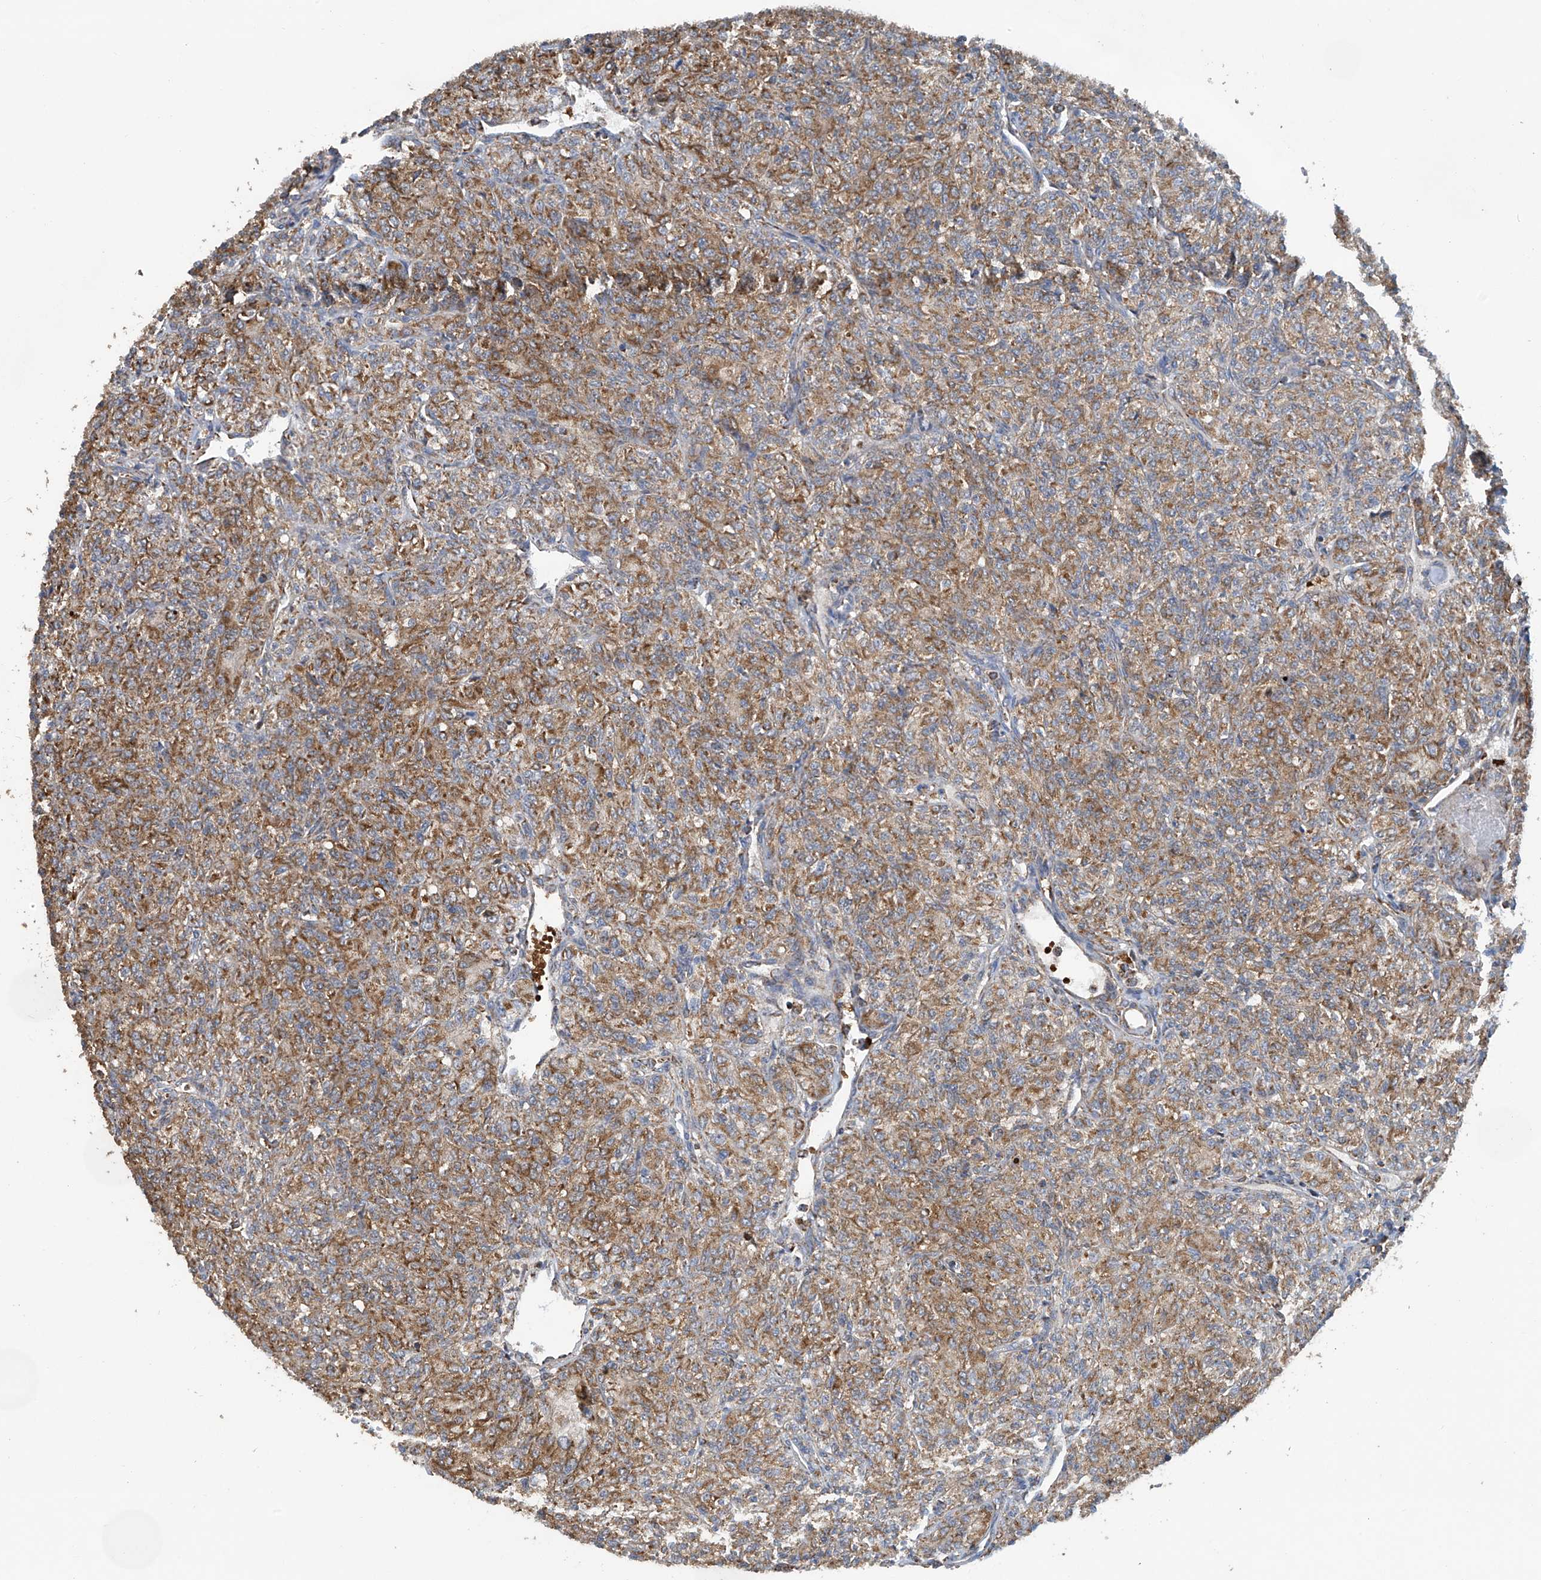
{"staining": {"intensity": "moderate", "quantity": ">75%", "location": "cytoplasmic/membranous"}, "tissue": "renal cancer", "cell_type": "Tumor cells", "image_type": "cancer", "snomed": [{"axis": "morphology", "description": "Adenocarcinoma, NOS"}, {"axis": "topography", "description": "Kidney"}], "caption": "About >75% of tumor cells in human renal adenocarcinoma demonstrate moderate cytoplasmic/membranous protein staining as visualized by brown immunohistochemical staining.", "gene": "COMMD1", "patient": {"sex": "male", "age": 77}}